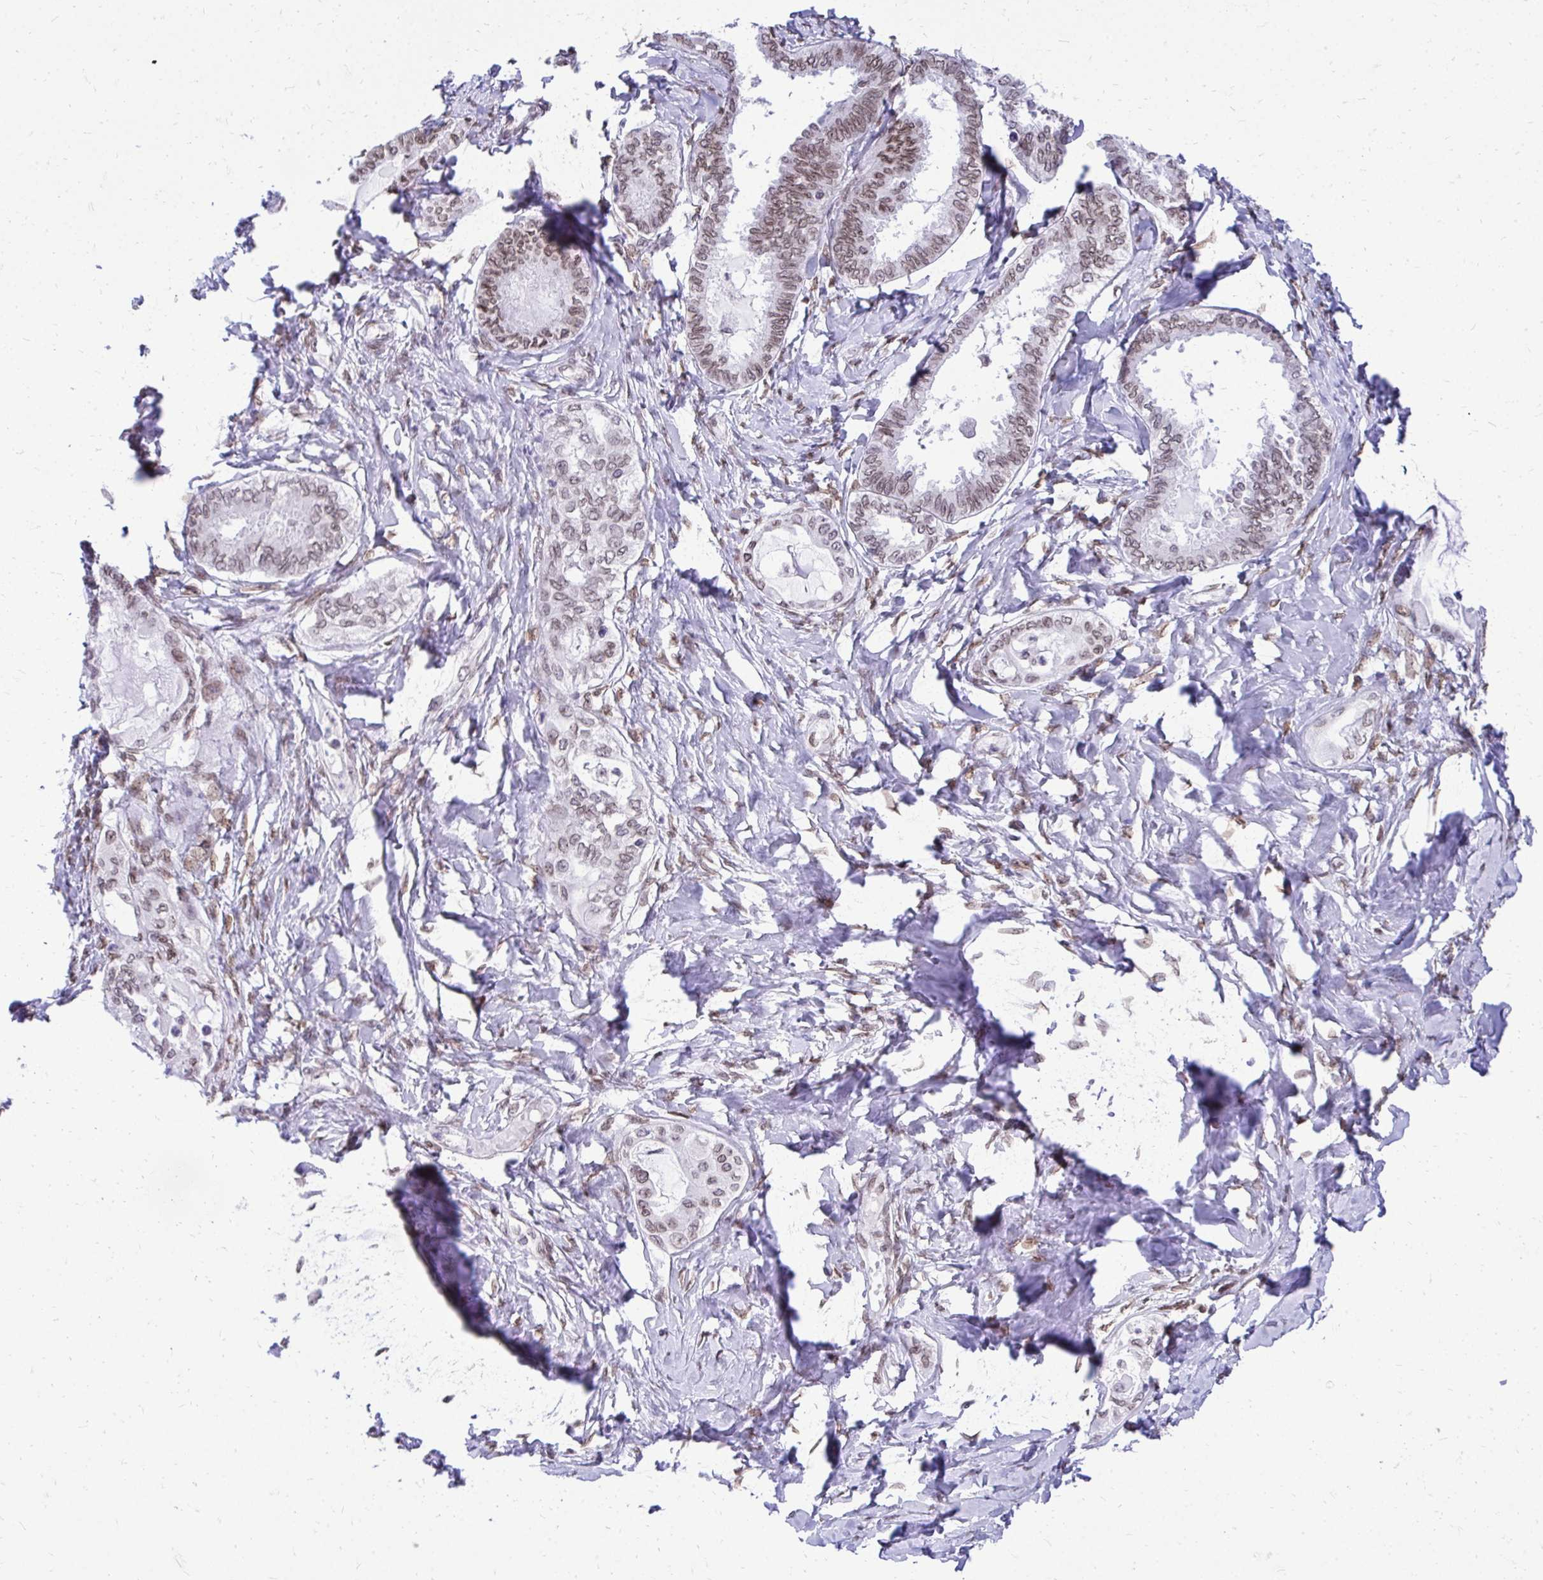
{"staining": {"intensity": "moderate", "quantity": ">75%", "location": "cytoplasmic/membranous,nuclear"}, "tissue": "ovarian cancer", "cell_type": "Tumor cells", "image_type": "cancer", "snomed": [{"axis": "morphology", "description": "Carcinoma, endometroid"}, {"axis": "topography", "description": "Ovary"}], "caption": "Endometroid carcinoma (ovarian) stained with immunohistochemistry displays moderate cytoplasmic/membranous and nuclear expression in about >75% of tumor cells.", "gene": "BANF1", "patient": {"sex": "female", "age": 70}}